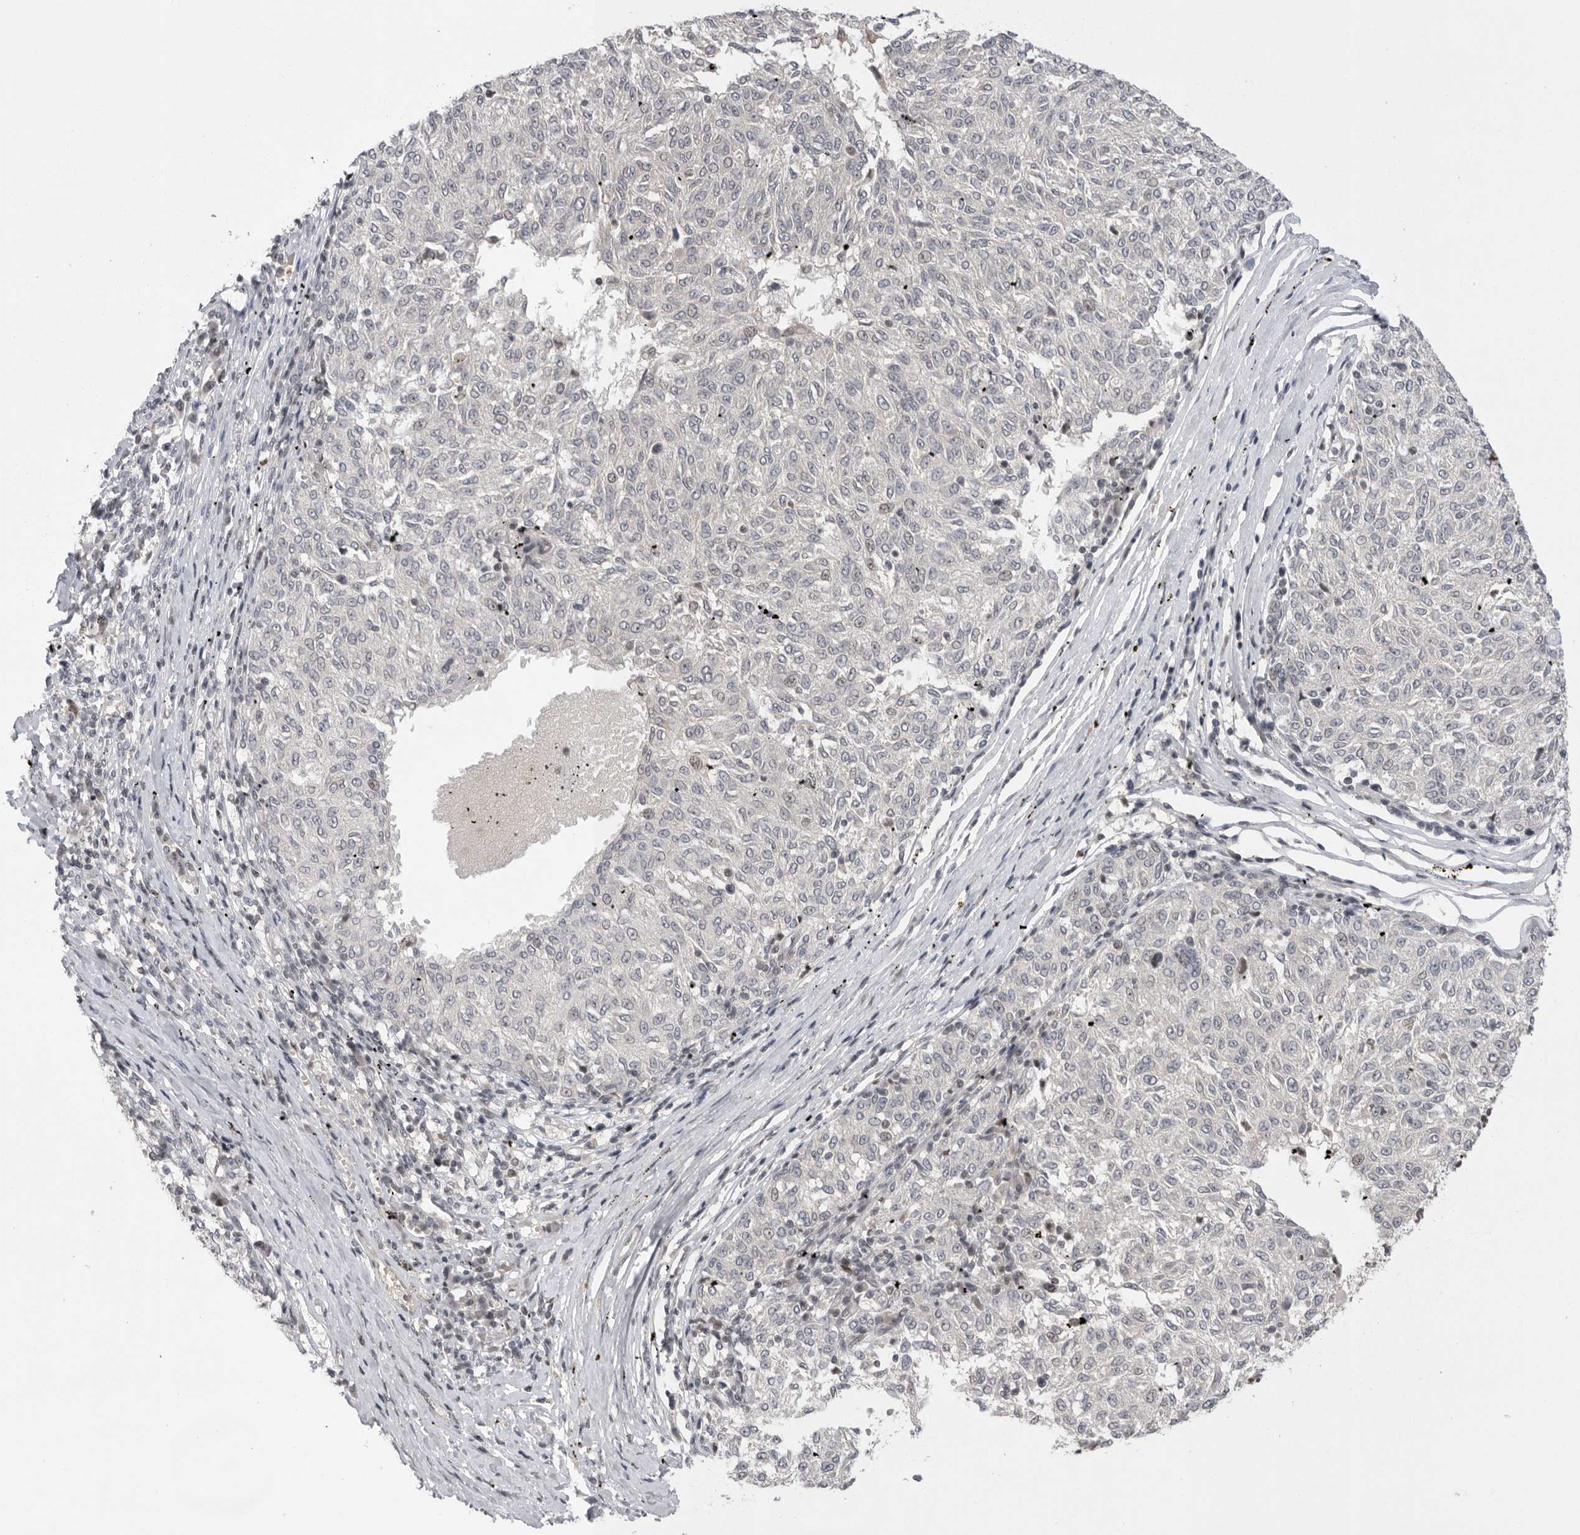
{"staining": {"intensity": "negative", "quantity": "none", "location": "none"}, "tissue": "melanoma", "cell_type": "Tumor cells", "image_type": "cancer", "snomed": [{"axis": "morphology", "description": "Malignant melanoma, NOS"}, {"axis": "topography", "description": "Skin"}], "caption": "An IHC histopathology image of melanoma is shown. There is no staining in tumor cells of melanoma.", "gene": "POU5F1", "patient": {"sex": "female", "age": 72}}